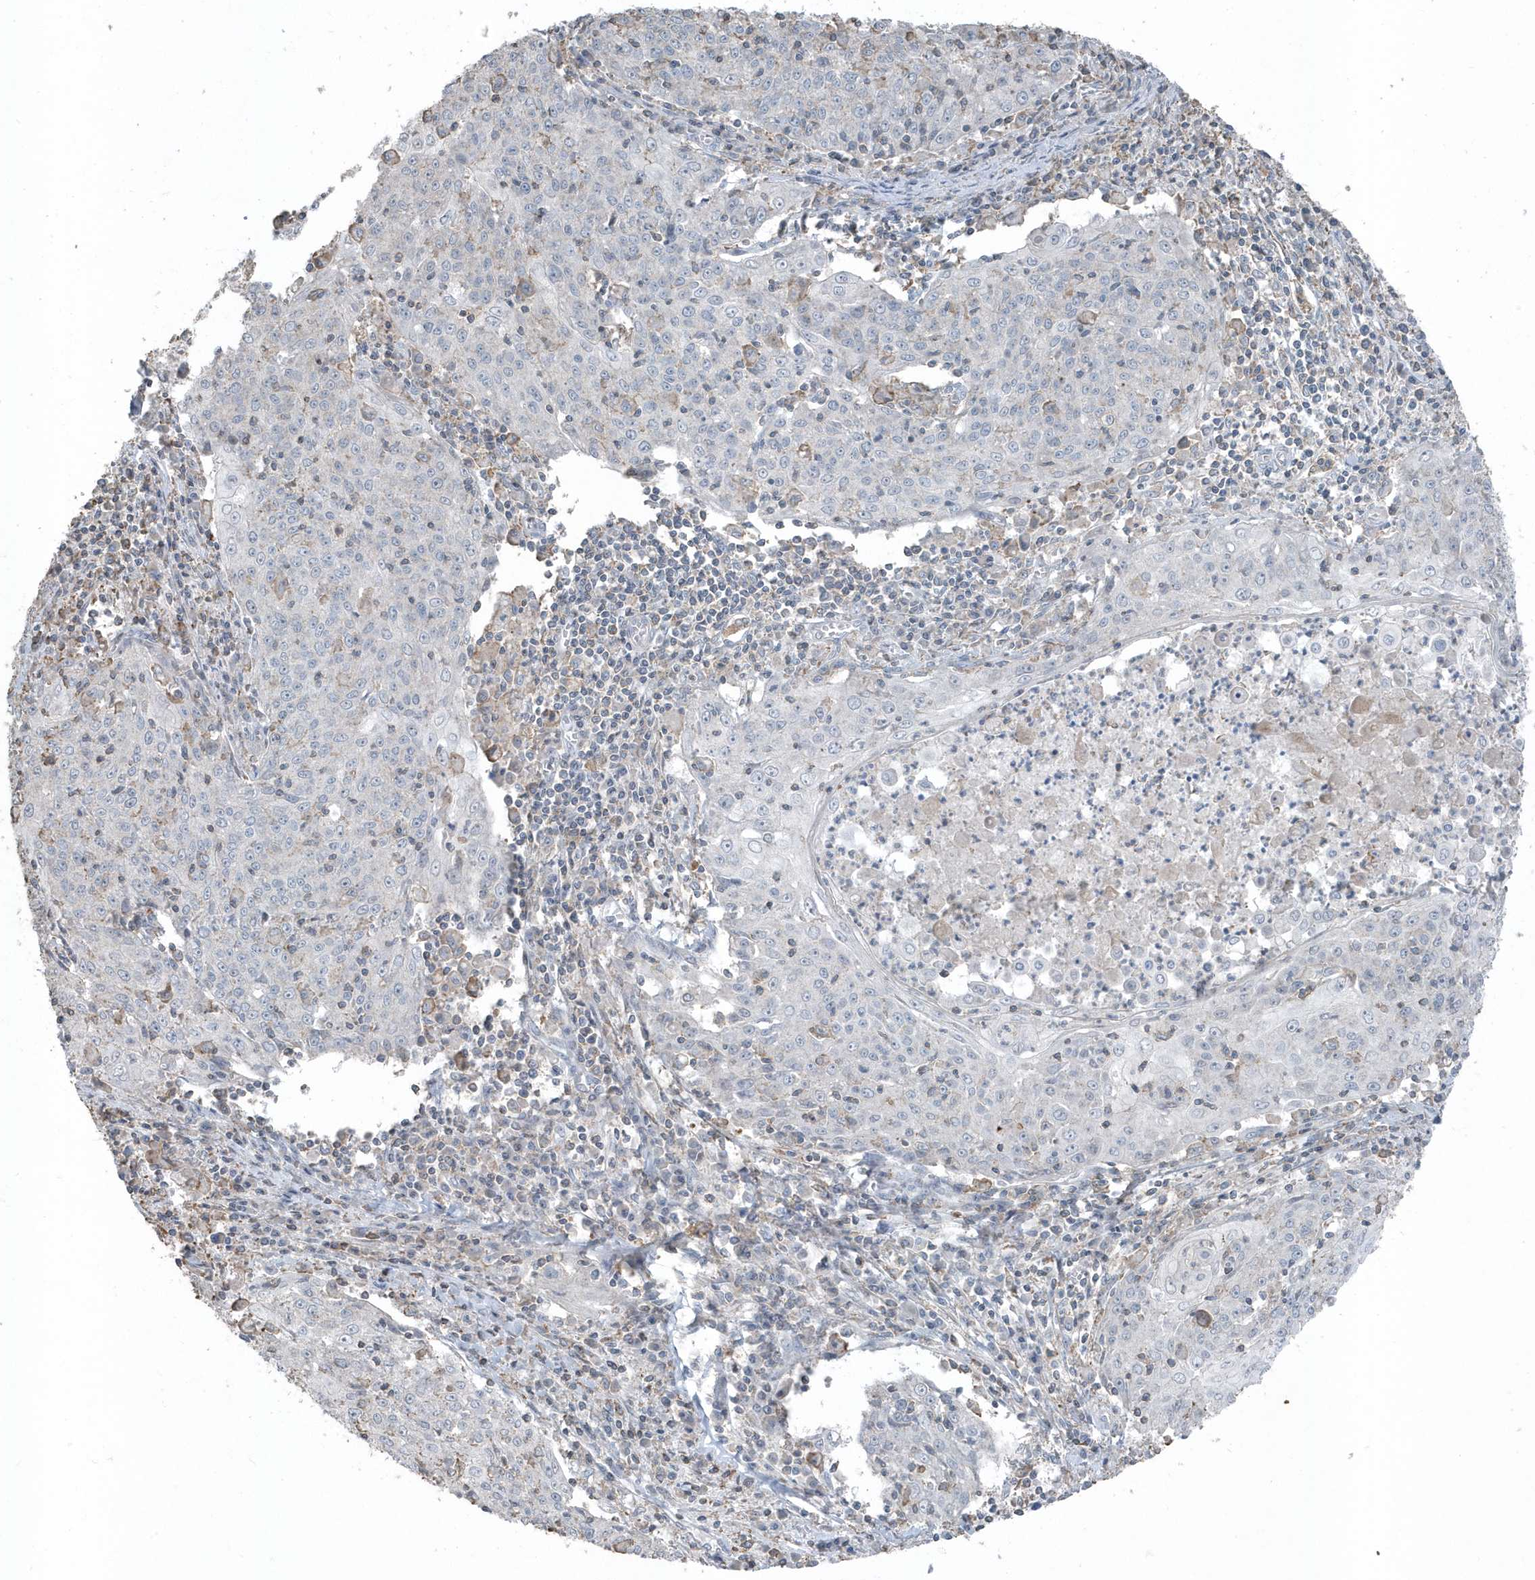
{"staining": {"intensity": "negative", "quantity": "none", "location": "none"}, "tissue": "cervical cancer", "cell_type": "Tumor cells", "image_type": "cancer", "snomed": [{"axis": "morphology", "description": "Squamous cell carcinoma, NOS"}, {"axis": "topography", "description": "Cervix"}], "caption": "Protein analysis of cervical squamous cell carcinoma shows no significant staining in tumor cells.", "gene": "ACTC1", "patient": {"sex": "female", "age": 48}}